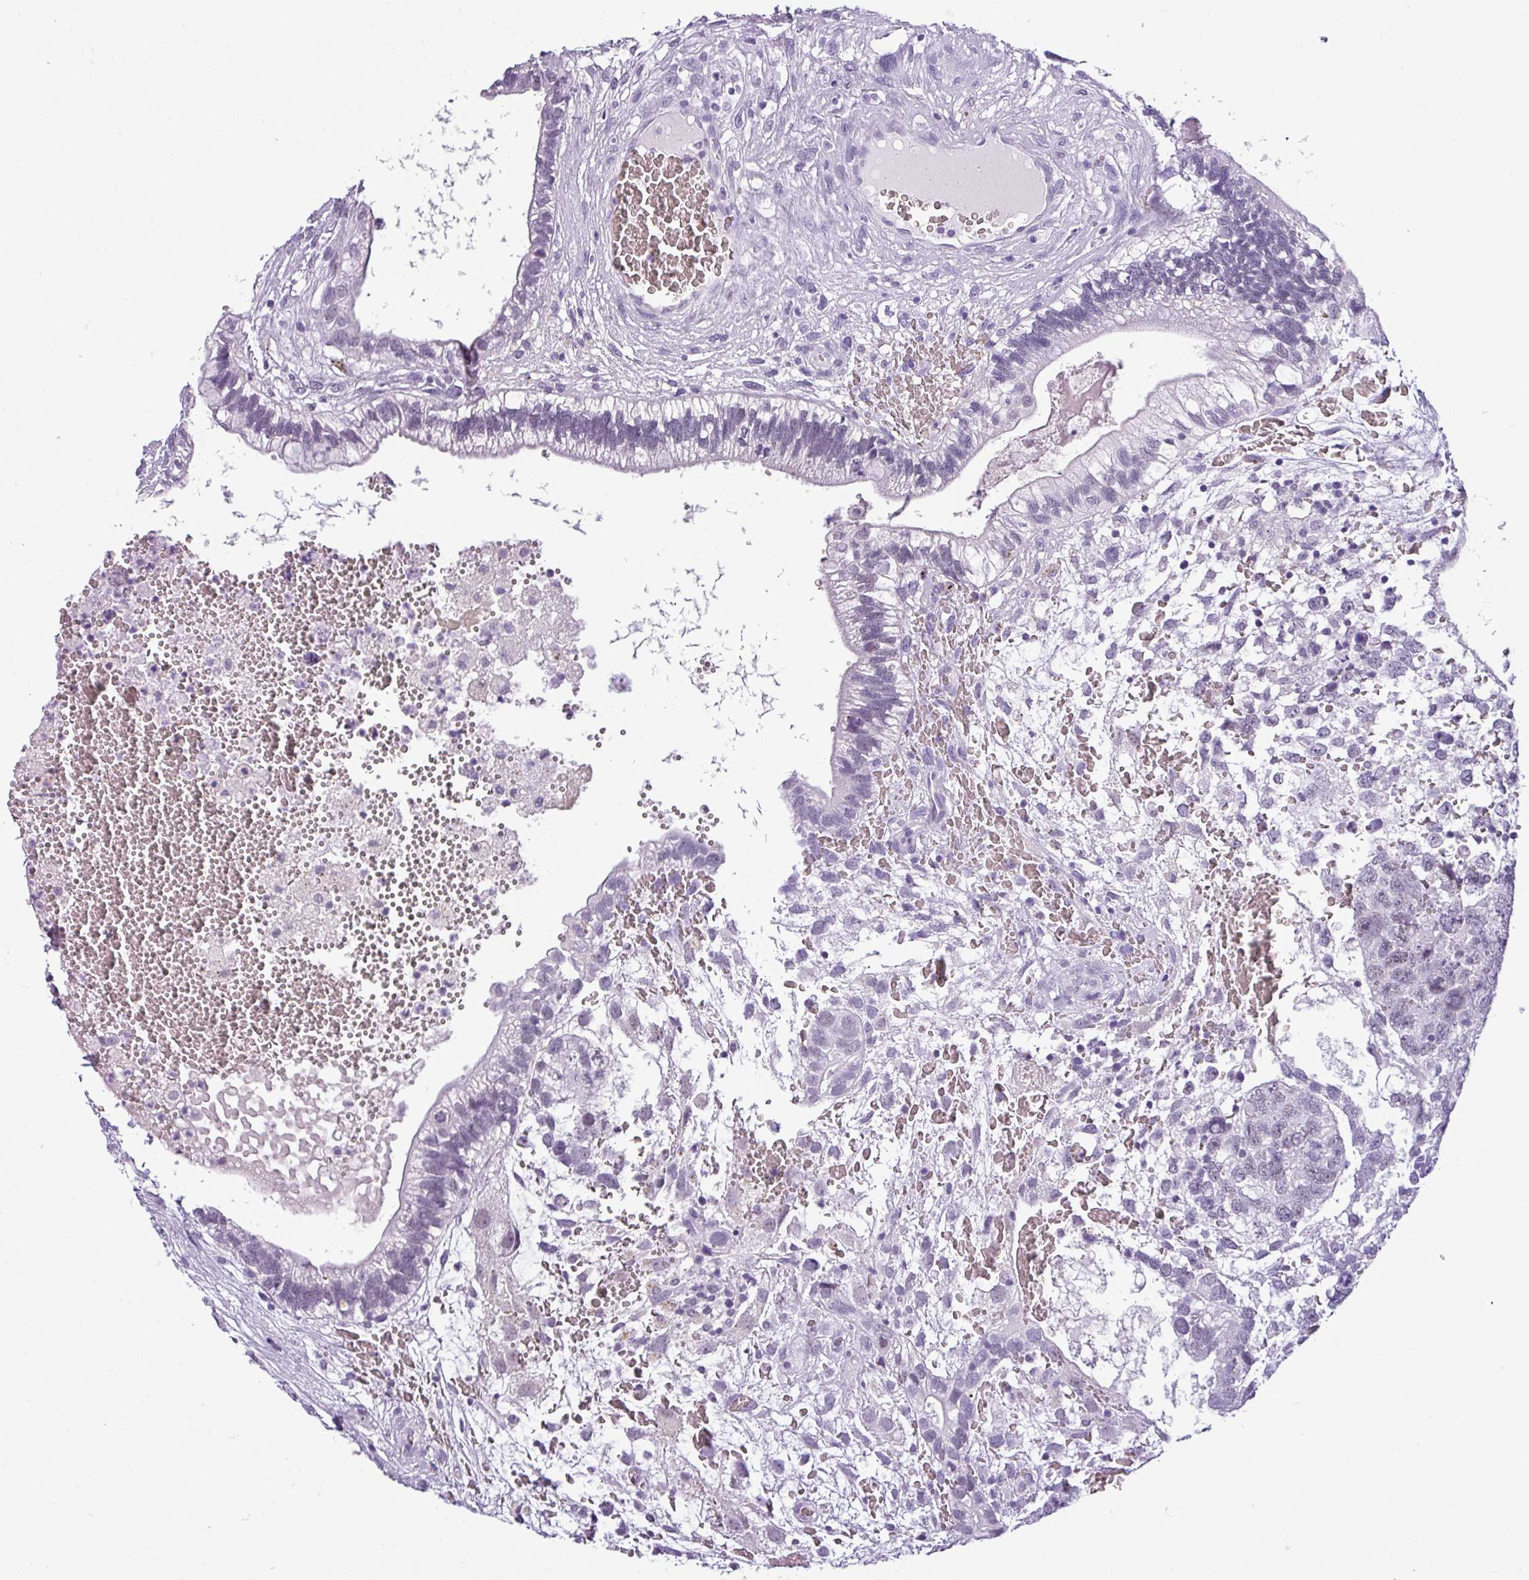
{"staining": {"intensity": "negative", "quantity": "none", "location": "none"}, "tissue": "testis cancer", "cell_type": "Tumor cells", "image_type": "cancer", "snomed": [{"axis": "morphology", "description": "Seminoma, NOS"}, {"axis": "morphology", "description": "Carcinoma, Embryonal, NOS"}, {"axis": "topography", "description": "Testis"}], "caption": "DAB (3,3'-diaminobenzidine) immunohistochemical staining of testis cancer reveals no significant expression in tumor cells. (Immunohistochemistry, brightfield microscopy, high magnification).", "gene": "SRGAP1", "patient": {"sex": "male", "age": 29}}